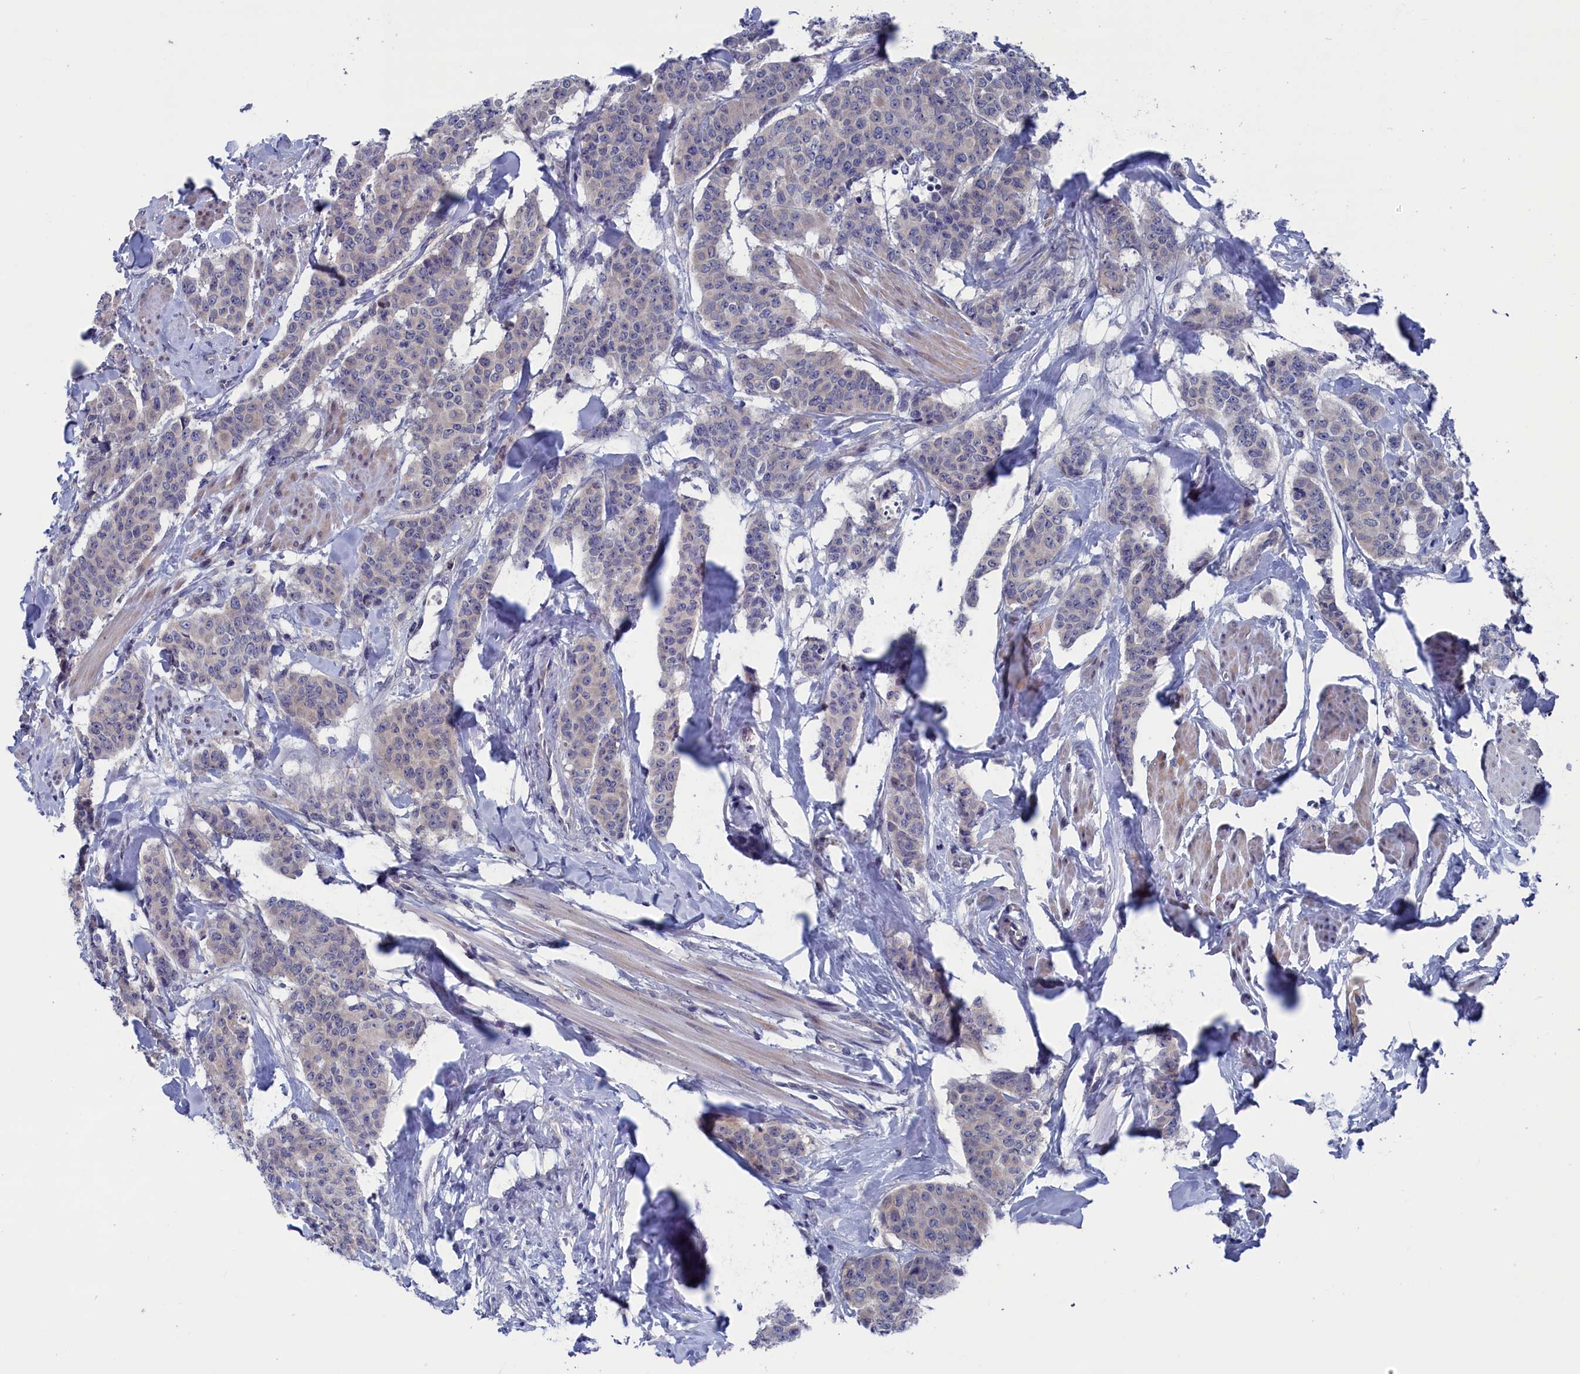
{"staining": {"intensity": "weak", "quantity": "<25%", "location": "cytoplasmic/membranous"}, "tissue": "breast cancer", "cell_type": "Tumor cells", "image_type": "cancer", "snomed": [{"axis": "morphology", "description": "Duct carcinoma"}, {"axis": "topography", "description": "Breast"}], "caption": "Tumor cells are negative for protein expression in human breast cancer (invasive ductal carcinoma). Brightfield microscopy of immunohistochemistry (IHC) stained with DAB (brown) and hematoxylin (blue), captured at high magnification.", "gene": "SPATA13", "patient": {"sex": "female", "age": 40}}